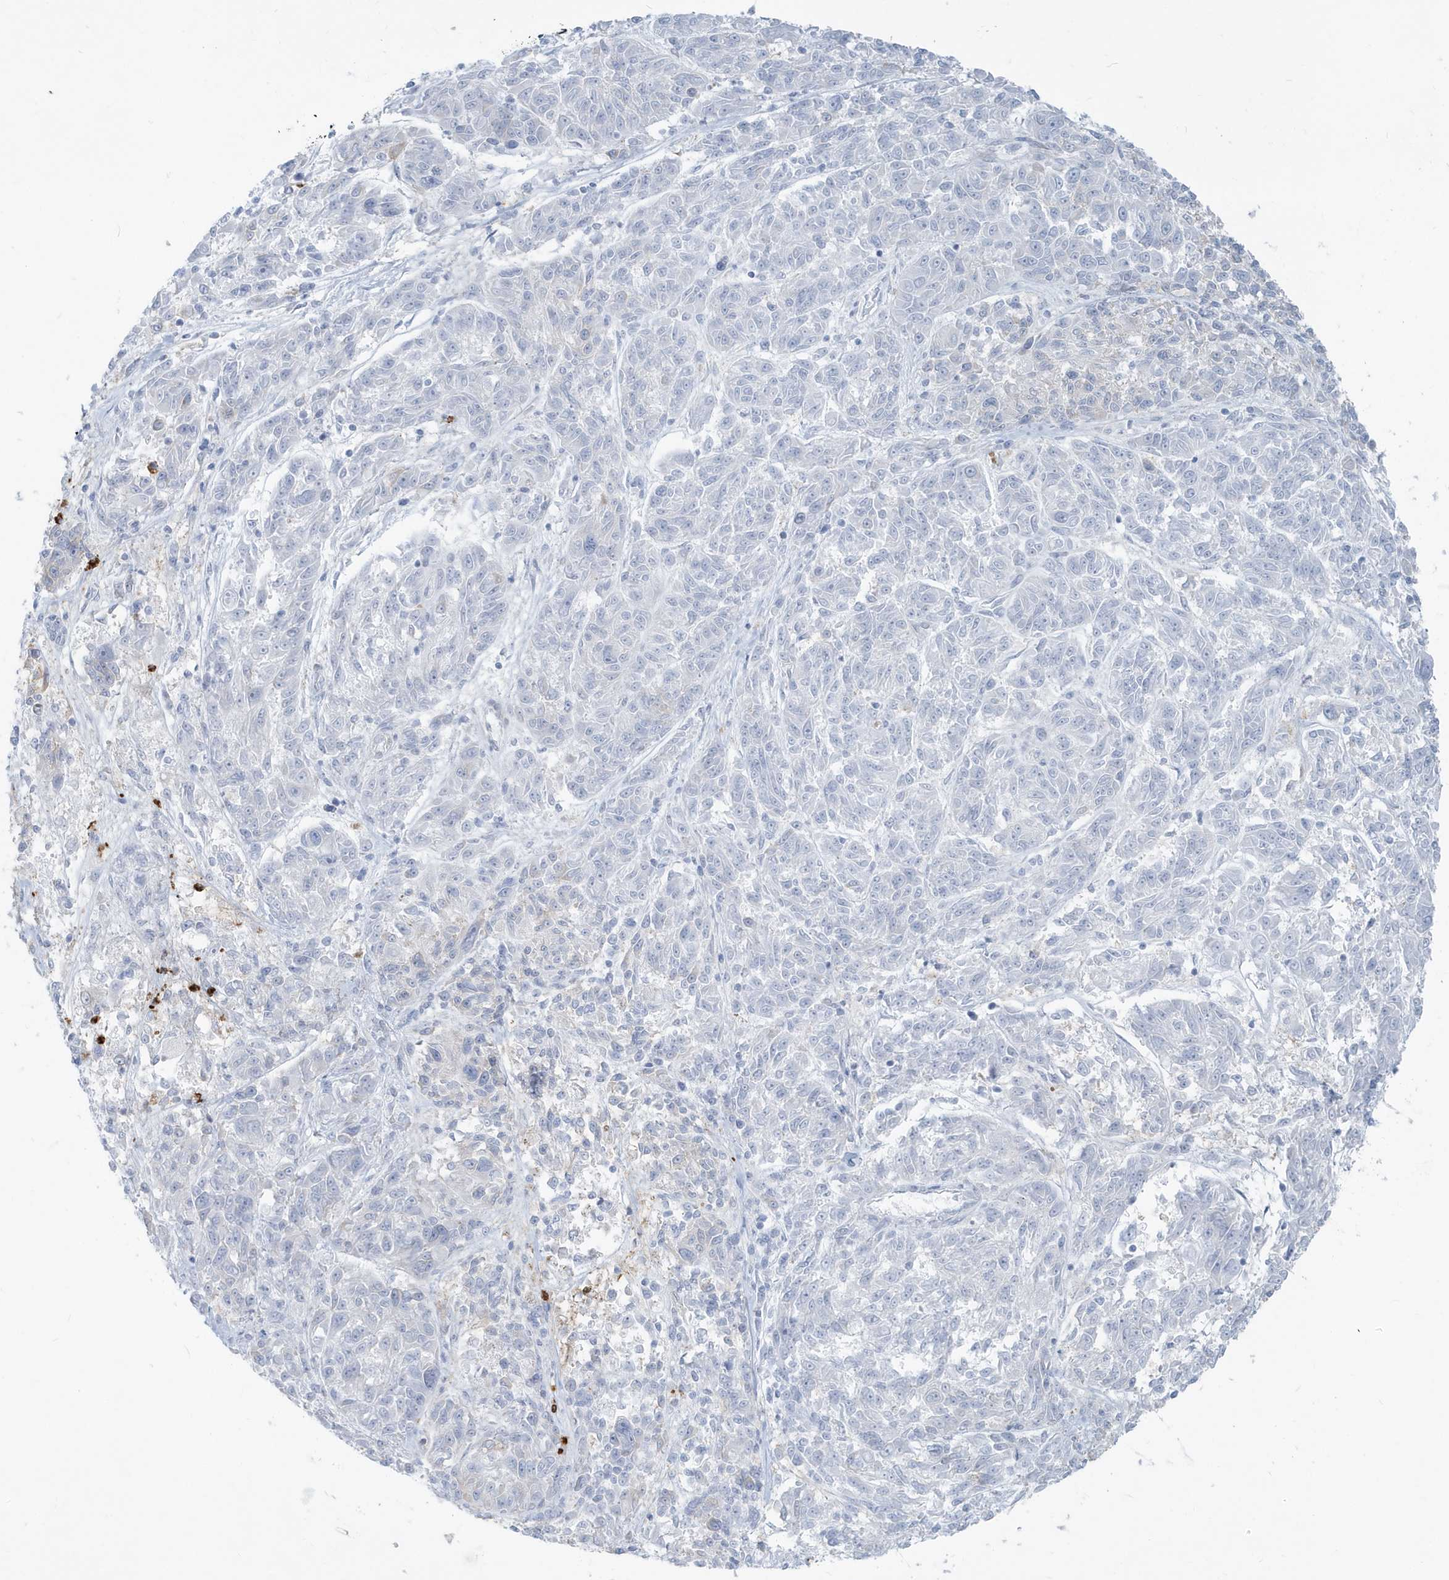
{"staining": {"intensity": "negative", "quantity": "none", "location": "none"}, "tissue": "melanoma", "cell_type": "Tumor cells", "image_type": "cancer", "snomed": [{"axis": "morphology", "description": "Malignant melanoma, NOS"}, {"axis": "topography", "description": "Skin"}], "caption": "DAB (3,3'-diaminobenzidine) immunohistochemical staining of melanoma displays no significant staining in tumor cells.", "gene": "CCNJ", "patient": {"sex": "male", "age": 53}}